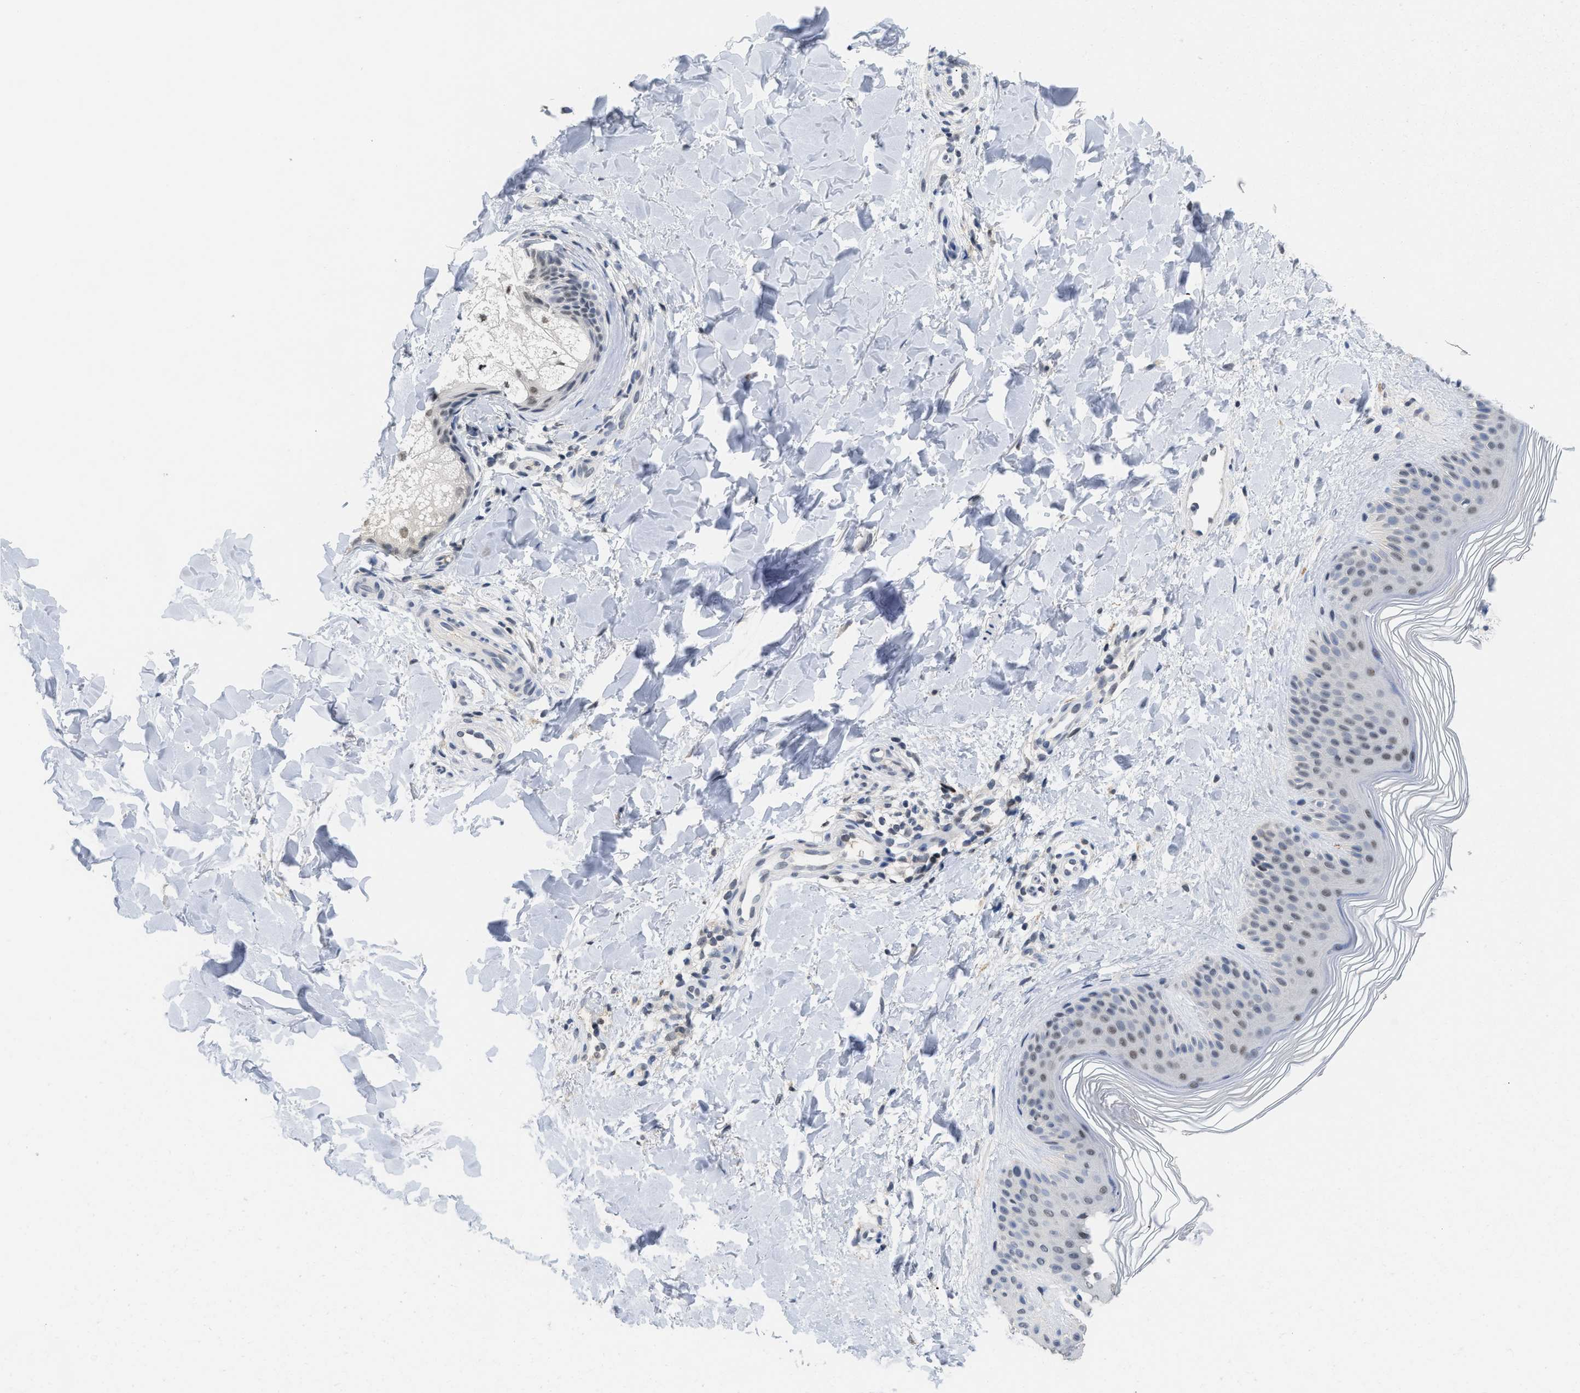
{"staining": {"intensity": "negative", "quantity": "none", "location": "none"}, "tissue": "skin", "cell_type": "Fibroblasts", "image_type": "normal", "snomed": [{"axis": "morphology", "description": "Normal tissue, NOS"}, {"axis": "morphology", "description": "Malignant melanoma, Metastatic site"}, {"axis": "topography", "description": "Skin"}], "caption": "Immunohistochemistry (IHC) histopathology image of unremarkable human skin stained for a protein (brown), which displays no positivity in fibroblasts.", "gene": "GGNBP2", "patient": {"sex": "male", "age": 41}}